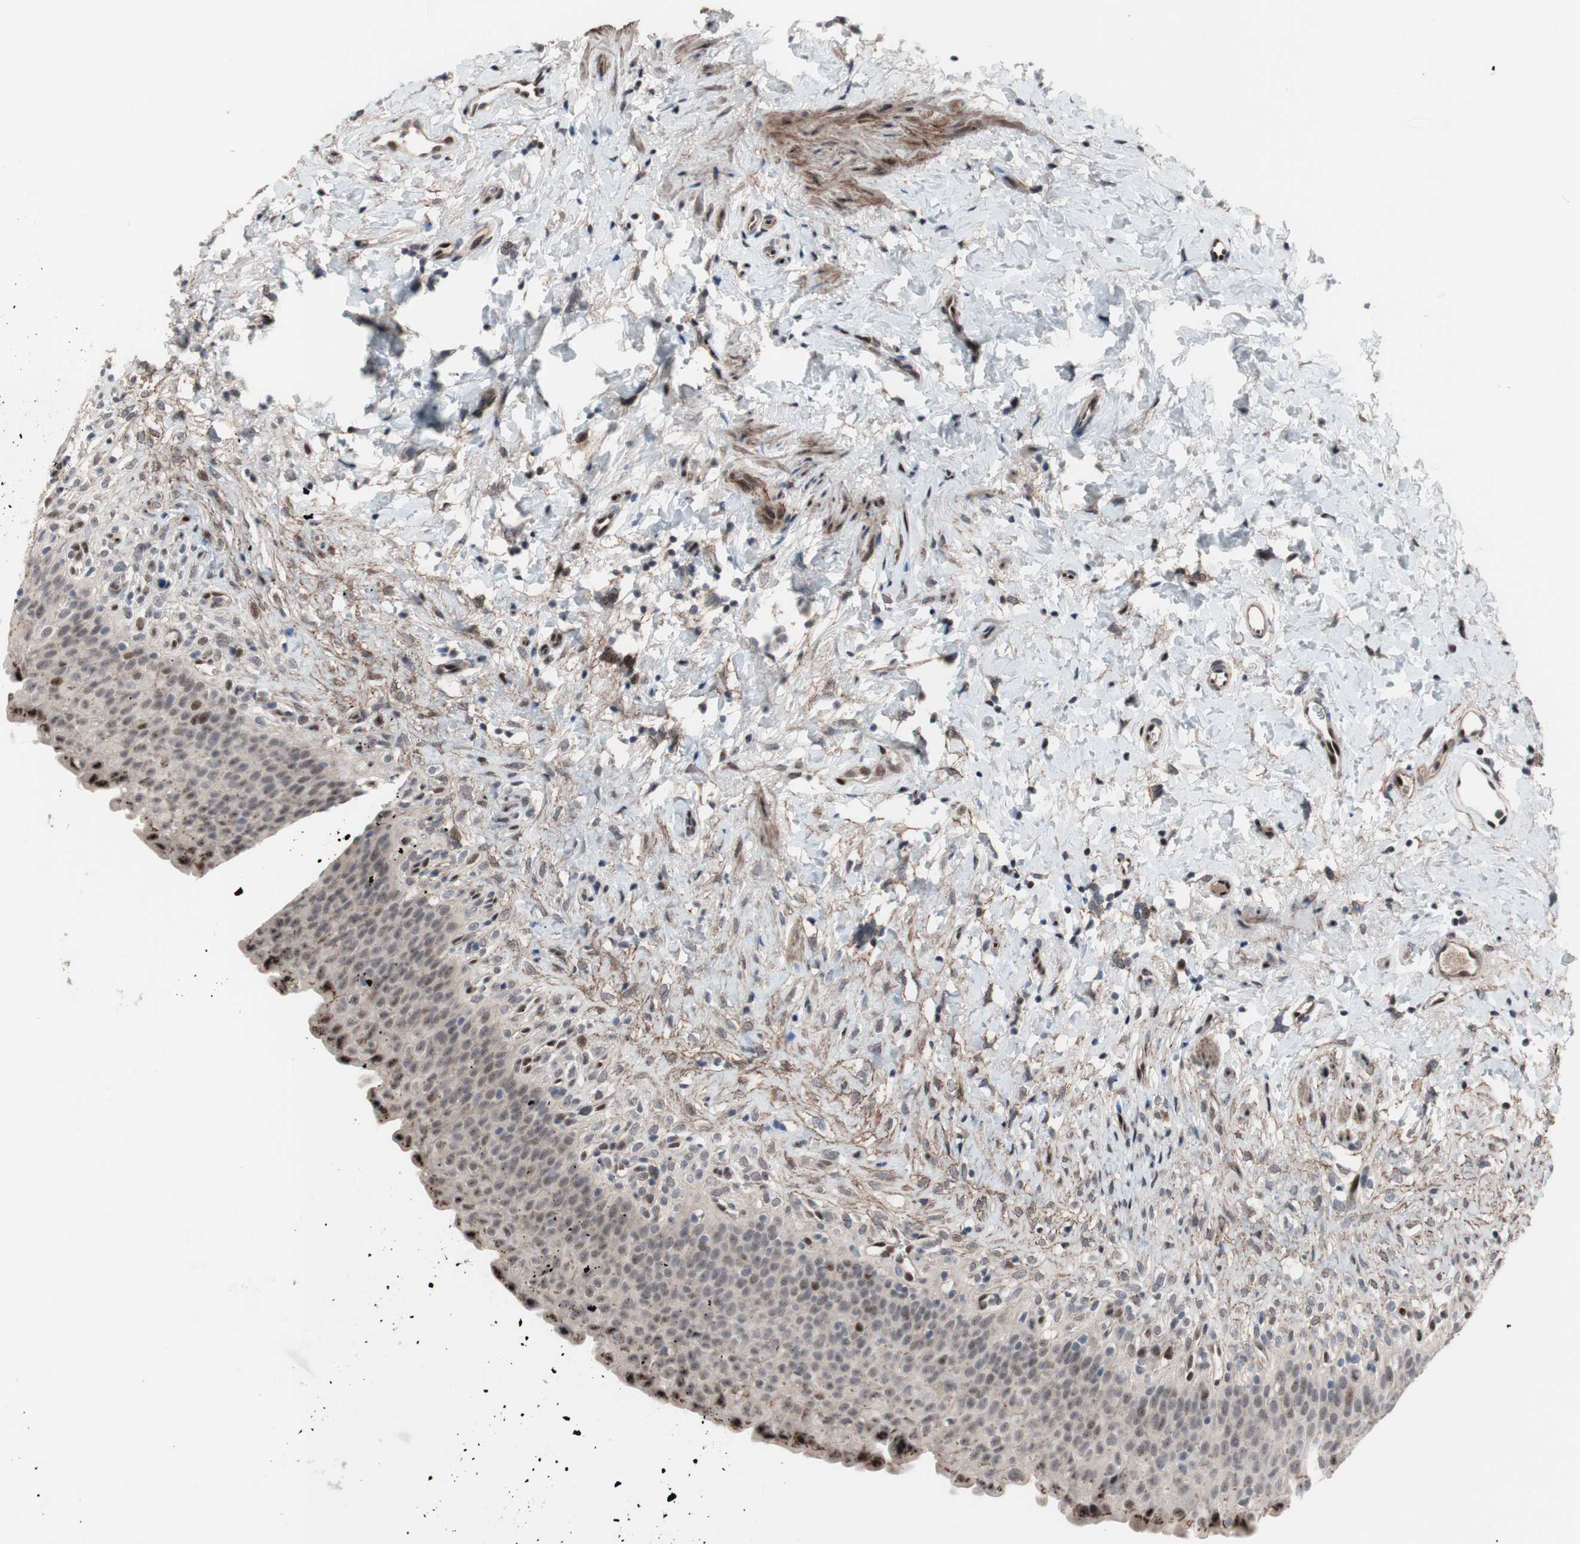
{"staining": {"intensity": "moderate", "quantity": "<25%", "location": "nuclear"}, "tissue": "urinary bladder", "cell_type": "Urothelial cells", "image_type": "normal", "snomed": [{"axis": "morphology", "description": "Normal tissue, NOS"}, {"axis": "topography", "description": "Urinary bladder"}], "caption": "A high-resolution micrograph shows IHC staining of normal urinary bladder, which reveals moderate nuclear positivity in about <25% of urothelial cells.", "gene": "PINX1", "patient": {"sex": "female", "age": 79}}